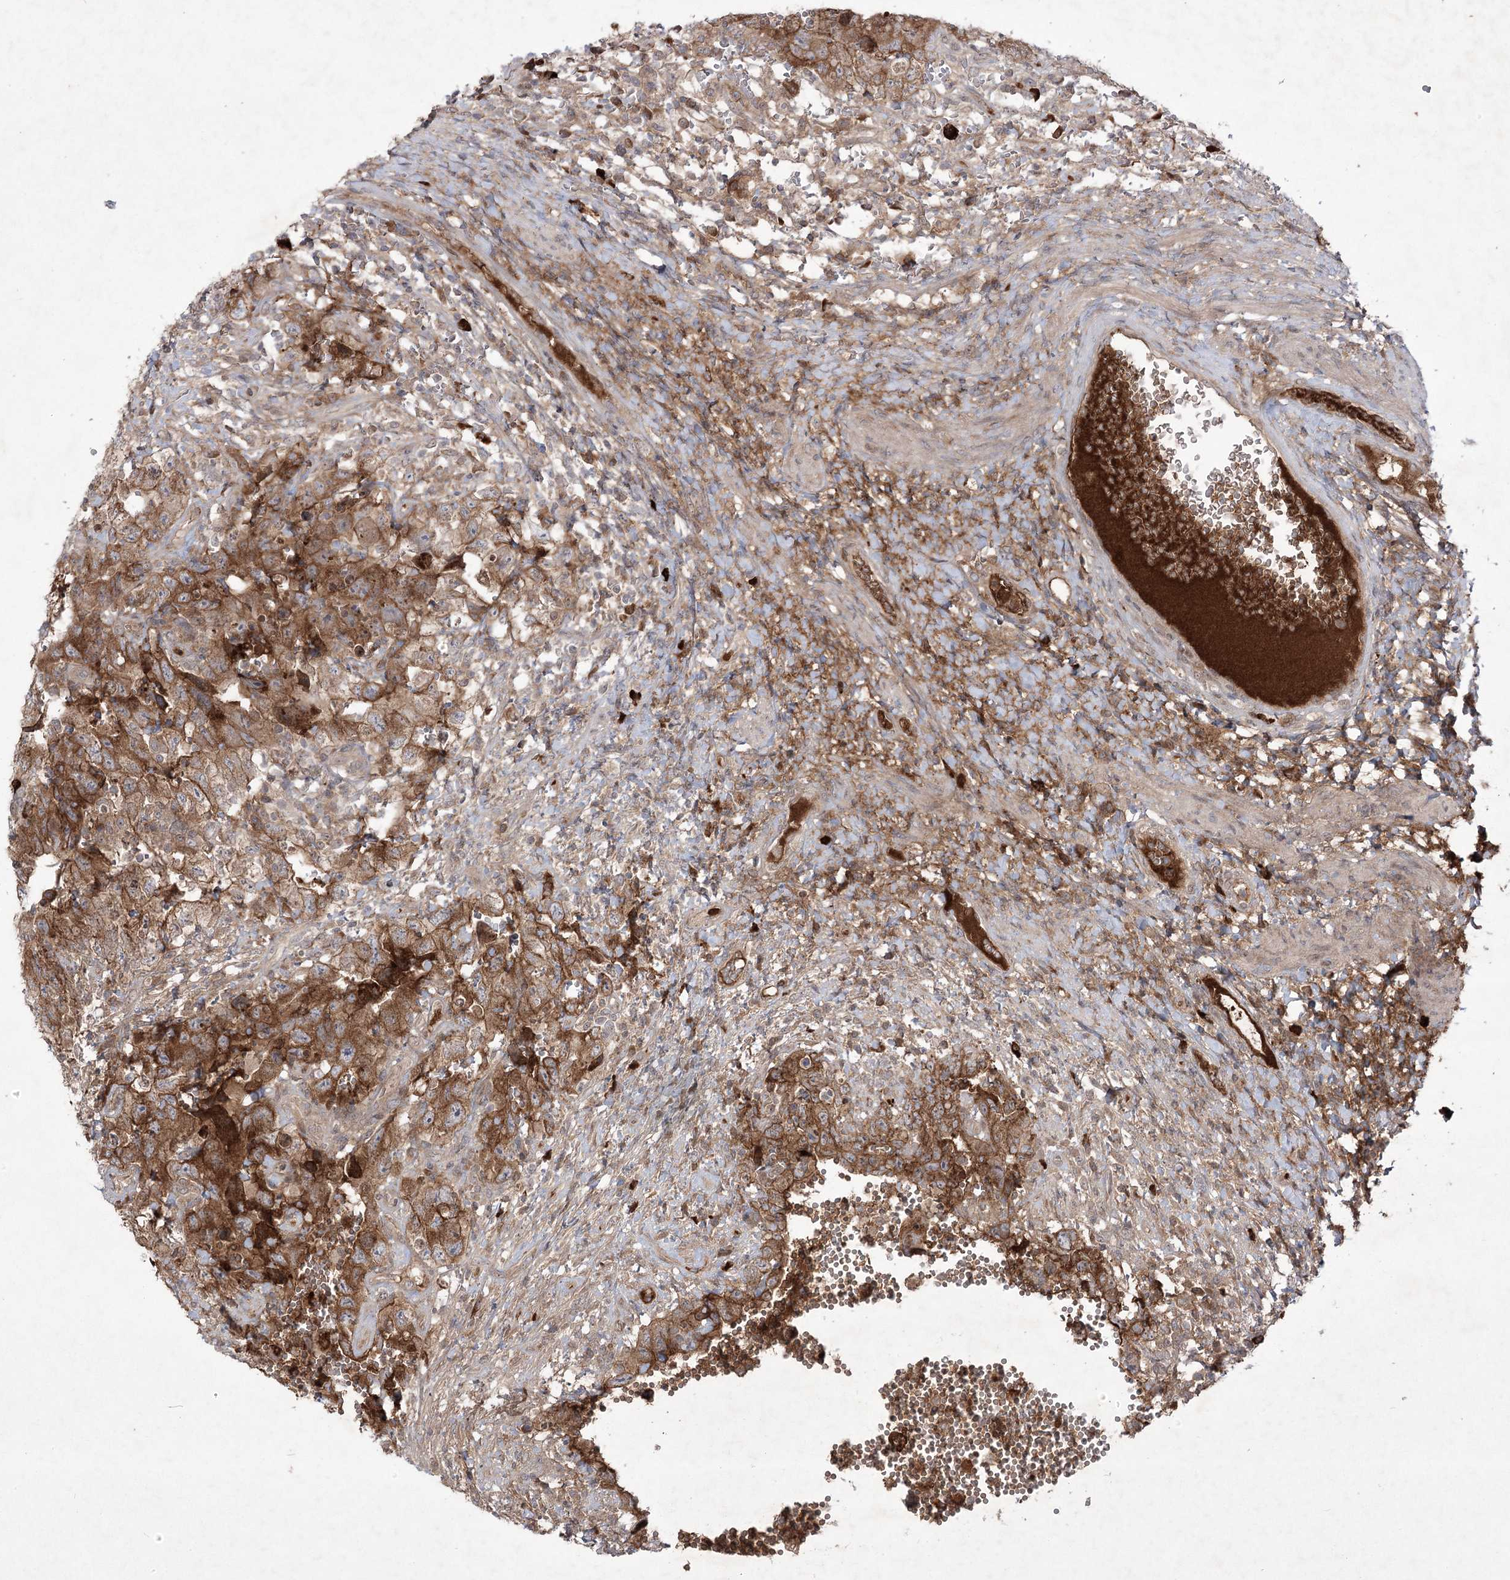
{"staining": {"intensity": "strong", "quantity": ">75%", "location": "cytoplasmic/membranous"}, "tissue": "testis cancer", "cell_type": "Tumor cells", "image_type": "cancer", "snomed": [{"axis": "morphology", "description": "Carcinoma, Embryonal, NOS"}, {"axis": "topography", "description": "Testis"}], "caption": "Tumor cells demonstrate strong cytoplasmic/membranous expression in about >75% of cells in testis embryonal carcinoma.", "gene": "PLEKHA5", "patient": {"sex": "male", "age": 26}}